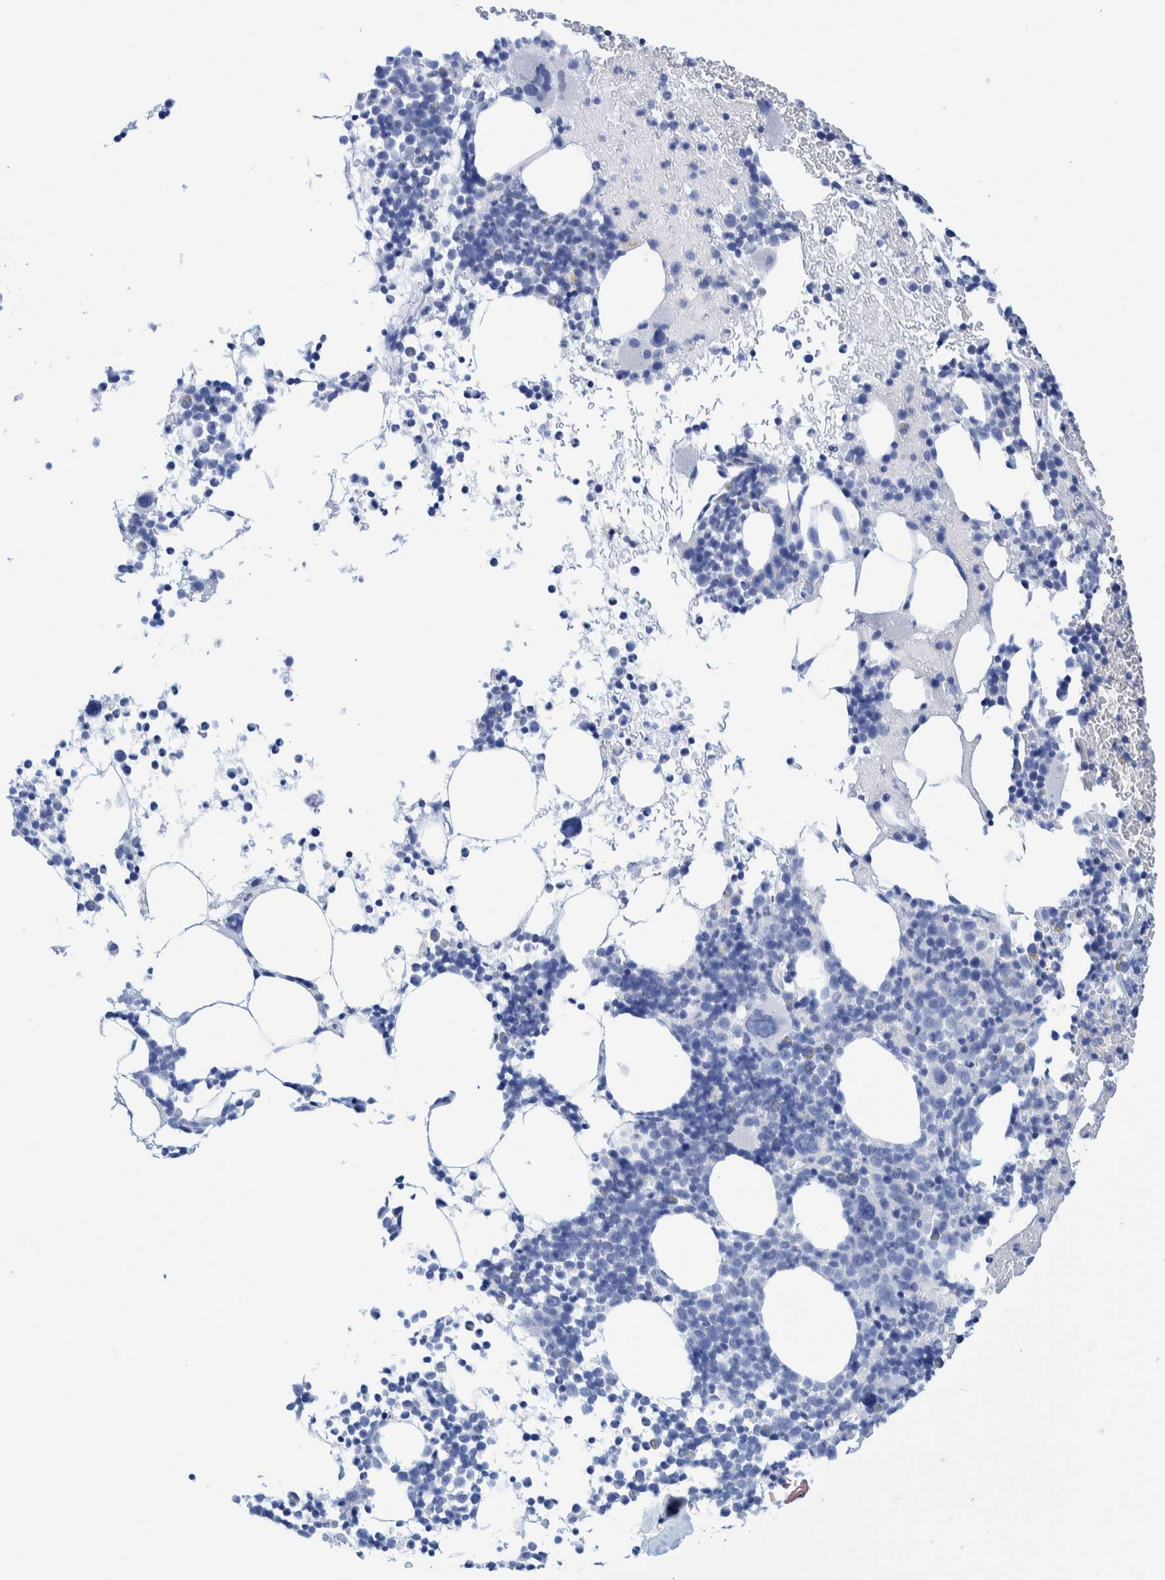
{"staining": {"intensity": "negative", "quantity": "none", "location": "none"}, "tissue": "bone marrow", "cell_type": "Hematopoietic cells", "image_type": "normal", "snomed": [{"axis": "morphology", "description": "Normal tissue, NOS"}, {"axis": "morphology", "description": "Inflammation, NOS"}, {"axis": "topography", "description": "Bone marrow"}], "caption": "A high-resolution photomicrograph shows IHC staining of unremarkable bone marrow, which displays no significant staining in hematopoietic cells.", "gene": "PERP", "patient": {"sex": "male", "age": 78}}